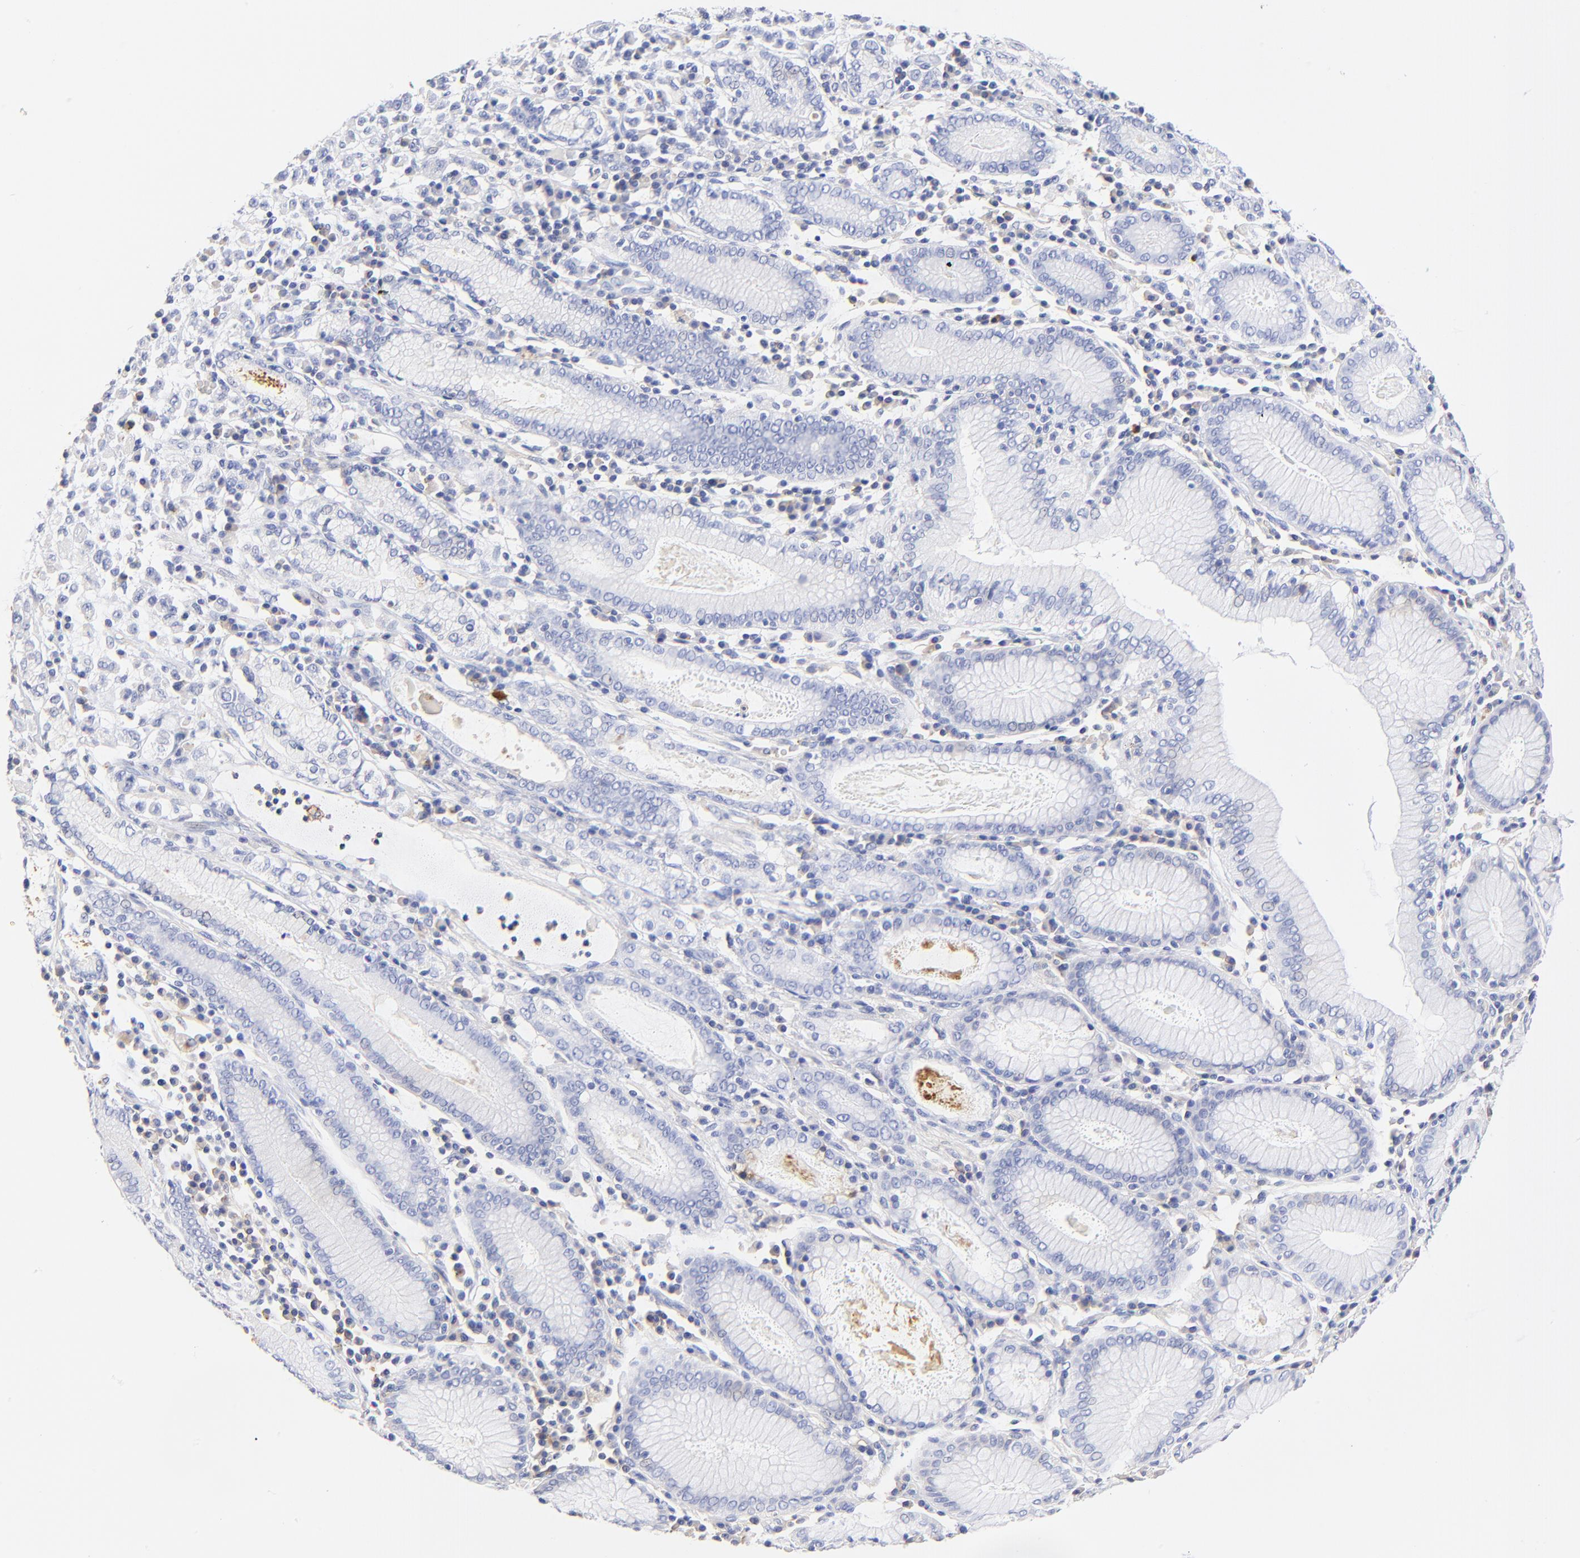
{"staining": {"intensity": "negative", "quantity": "none", "location": "none"}, "tissue": "stomach cancer", "cell_type": "Tumor cells", "image_type": "cancer", "snomed": [{"axis": "morphology", "description": "Adenocarcinoma, NOS"}, {"axis": "topography", "description": "Stomach, lower"}], "caption": "Protein analysis of stomach adenocarcinoma exhibits no significant staining in tumor cells.", "gene": "MDGA2", "patient": {"sex": "male", "age": 88}}